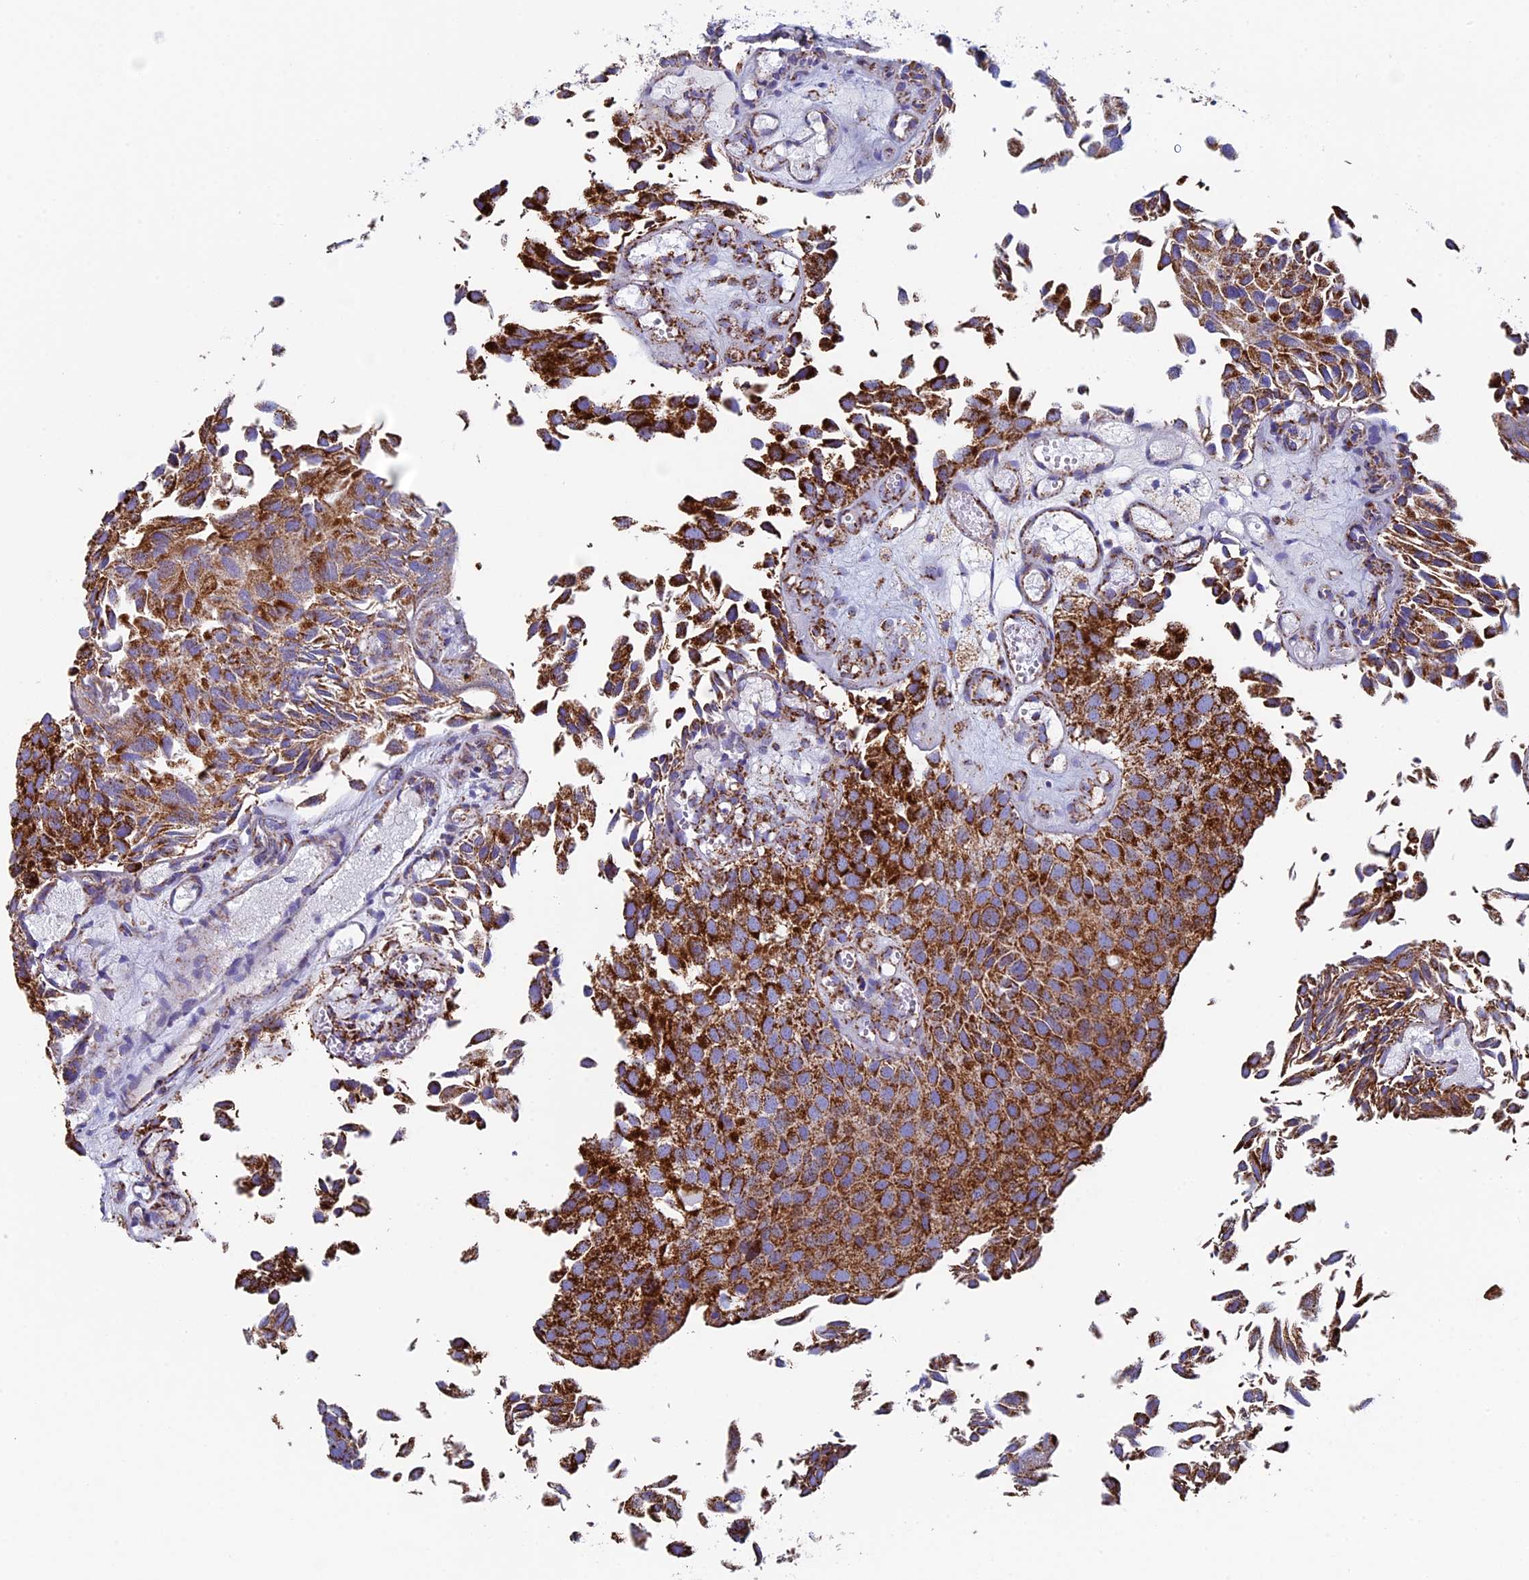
{"staining": {"intensity": "strong", "quantity": ">75%", "location": "cytoplasmic/membranous"}, "tissue": "urothelial cancer", "cell_type": "Tumor cells", "image_type": "cancer", "snomed": [{"axis": "morphology", "description": "Urothelial carcinoma, Low grade"}, {"axis": "topography", "description": "Urinary bladder"}], "caption": "A brown stain labels strong cytoplasmic/membranous positivity of a protein in urothelial cancer tumor cells.", "gene": "UQCRFS1", "patient": {"sex": "male", "age": 89}}